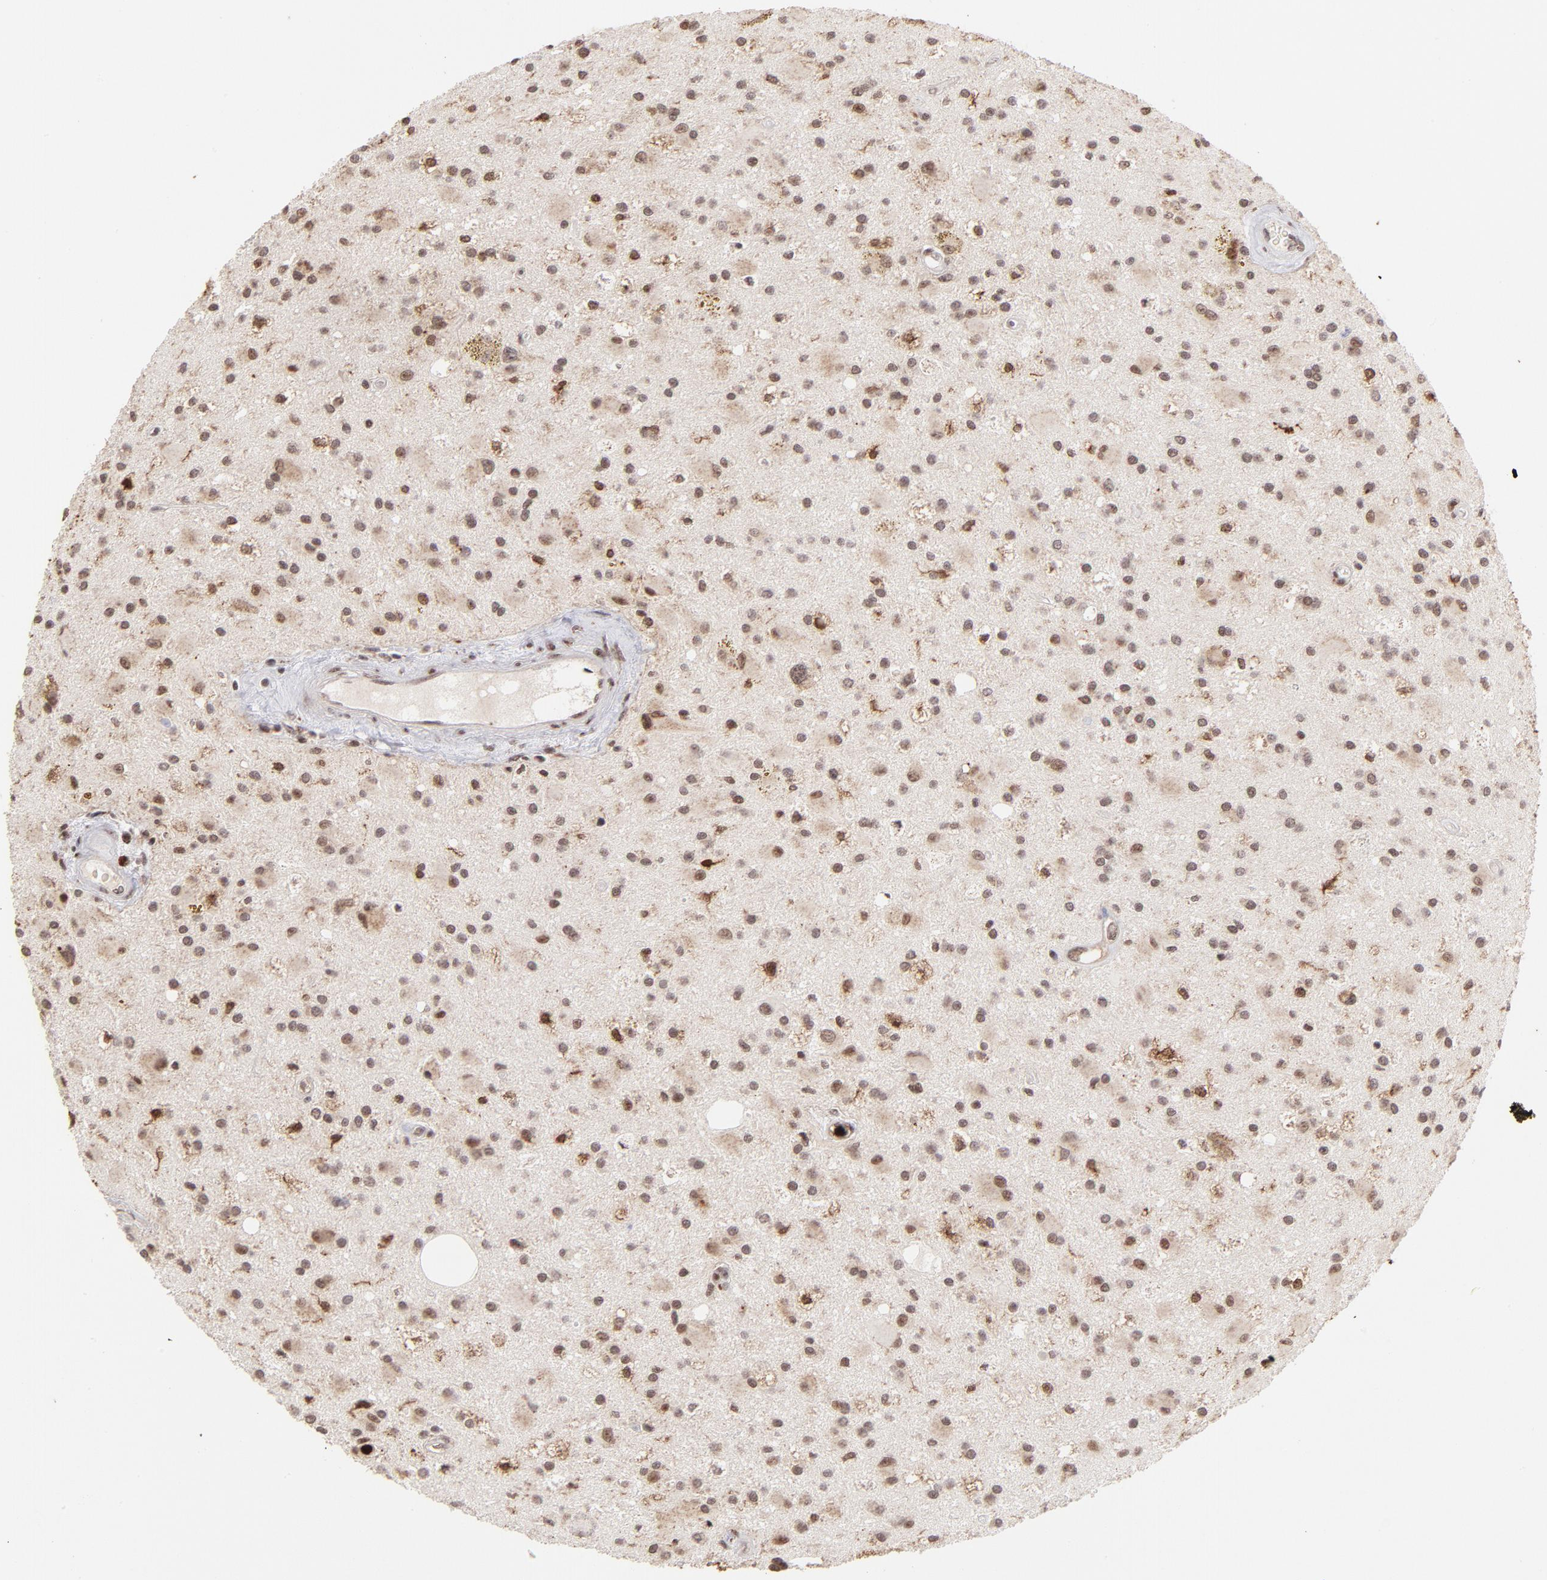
{"staining": {"intensity": "moderate", "quantity": ">75%", "location": "nuclear"}, "tissue": "glioma", "cell_type": "Tumor cells", "image_type": "cancer", "snomed": [{"axis": "morphology", "description": "Glioma, malignant, Low grade"}, {"axis": "topography", "description": "Brain"}], "caption": "Protein expression analysis of glioma exhibits moderate nuclear positivity in about >75% of tumor cells.", "gene": "ZFX", "patient": {"sex": "male", "age": 58}}